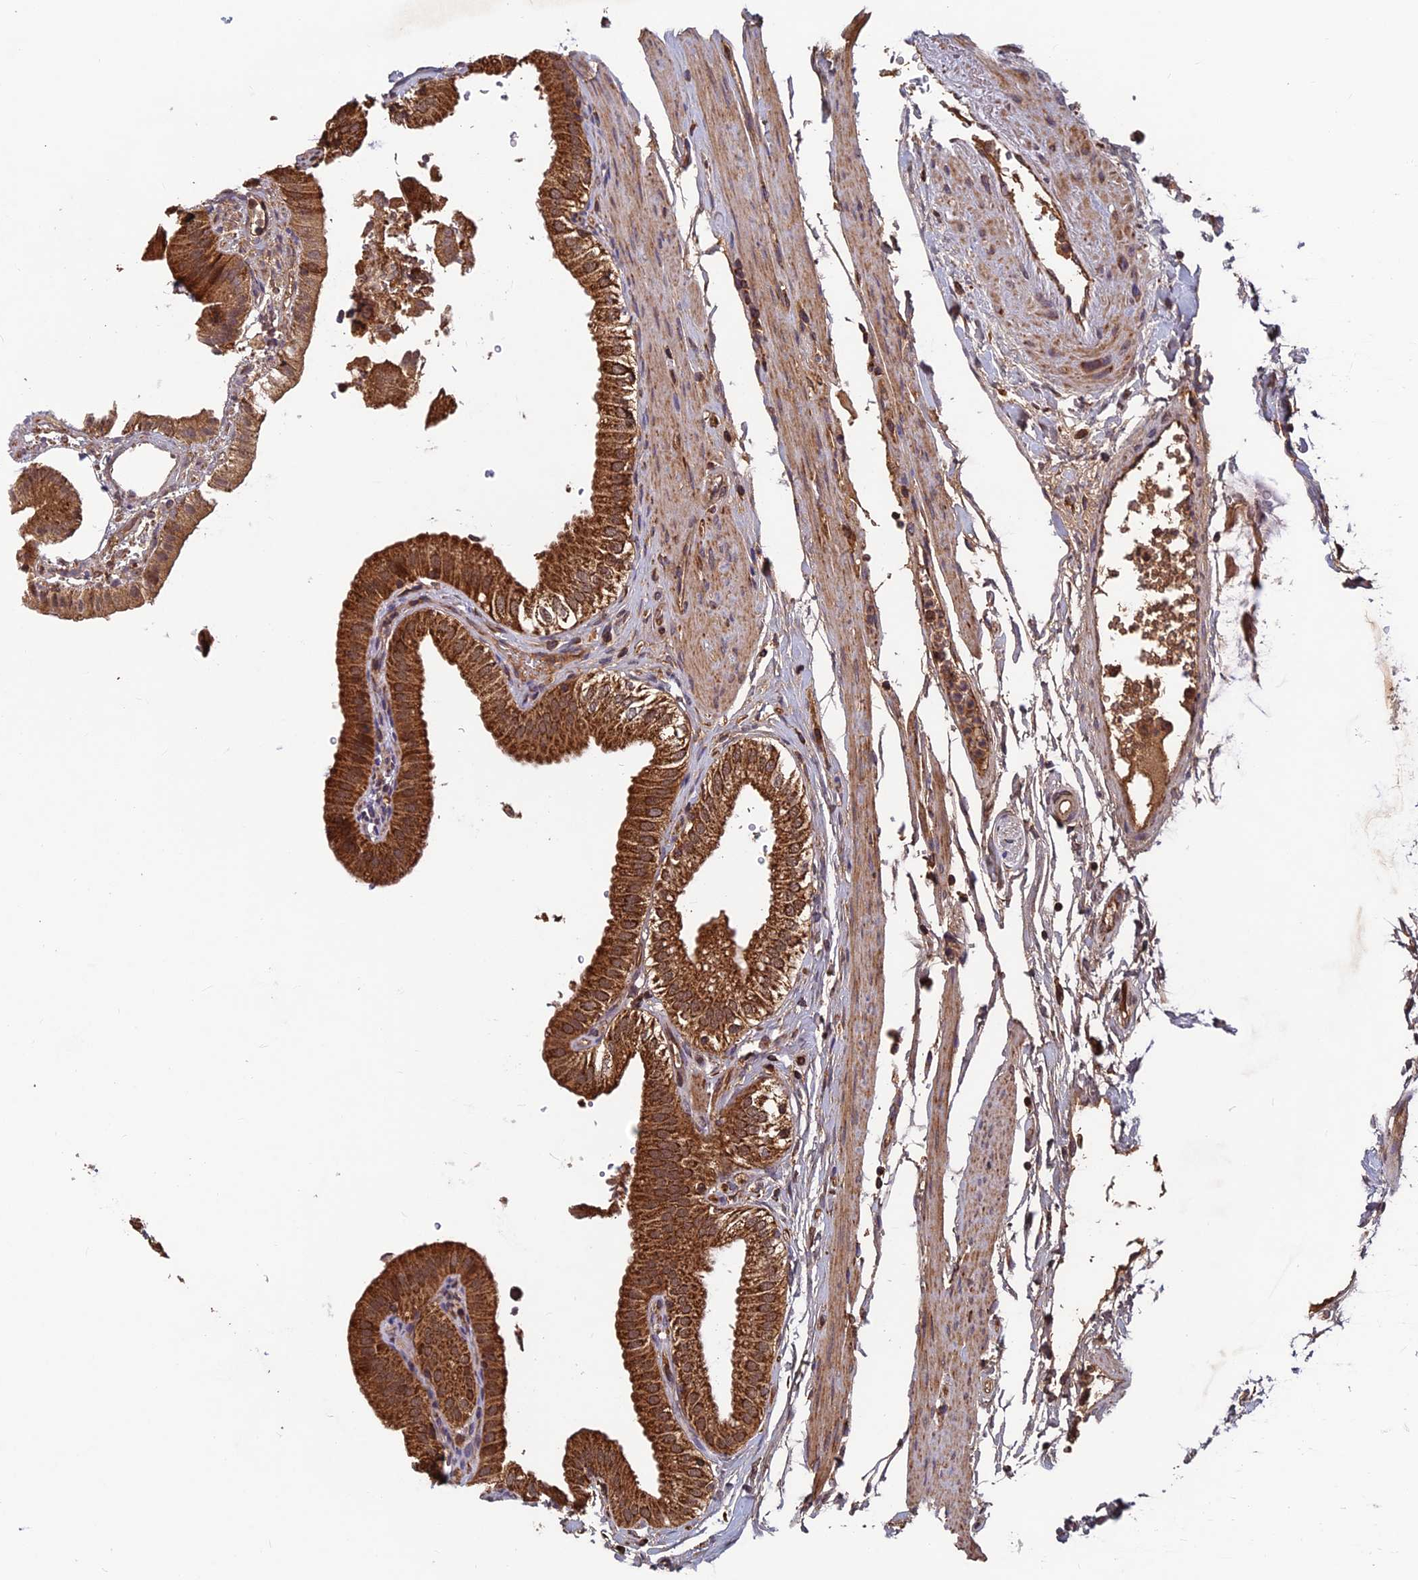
{"staining": {"intensity": "strong", "quantity": ">75%", "location": "cytoplasmic/membranous"}, "tissue": "gallbladder", "cell_type": "Glandular cells", "image_type": "normal", "snomed": [{"axis": "morphology", "description": "Normal tissue, NOS"}, {"axis": "topography", "description": "Gallbladder"}], "caption": "Gallbladder stained with DAB (3,3'-diaminobenzidine) immunohistochemistry exhibits high levels of strong cytoplasmic/membranous expression in about >75% of glandular cells. (Stains: DAB (3,3'-diaminobenzidine) in brown, nuclei in blue, Microscopy: brightfield microscopy at high magnification).", "gene": "CCDC15", "patient": {"sex": "female", "age": 61}}